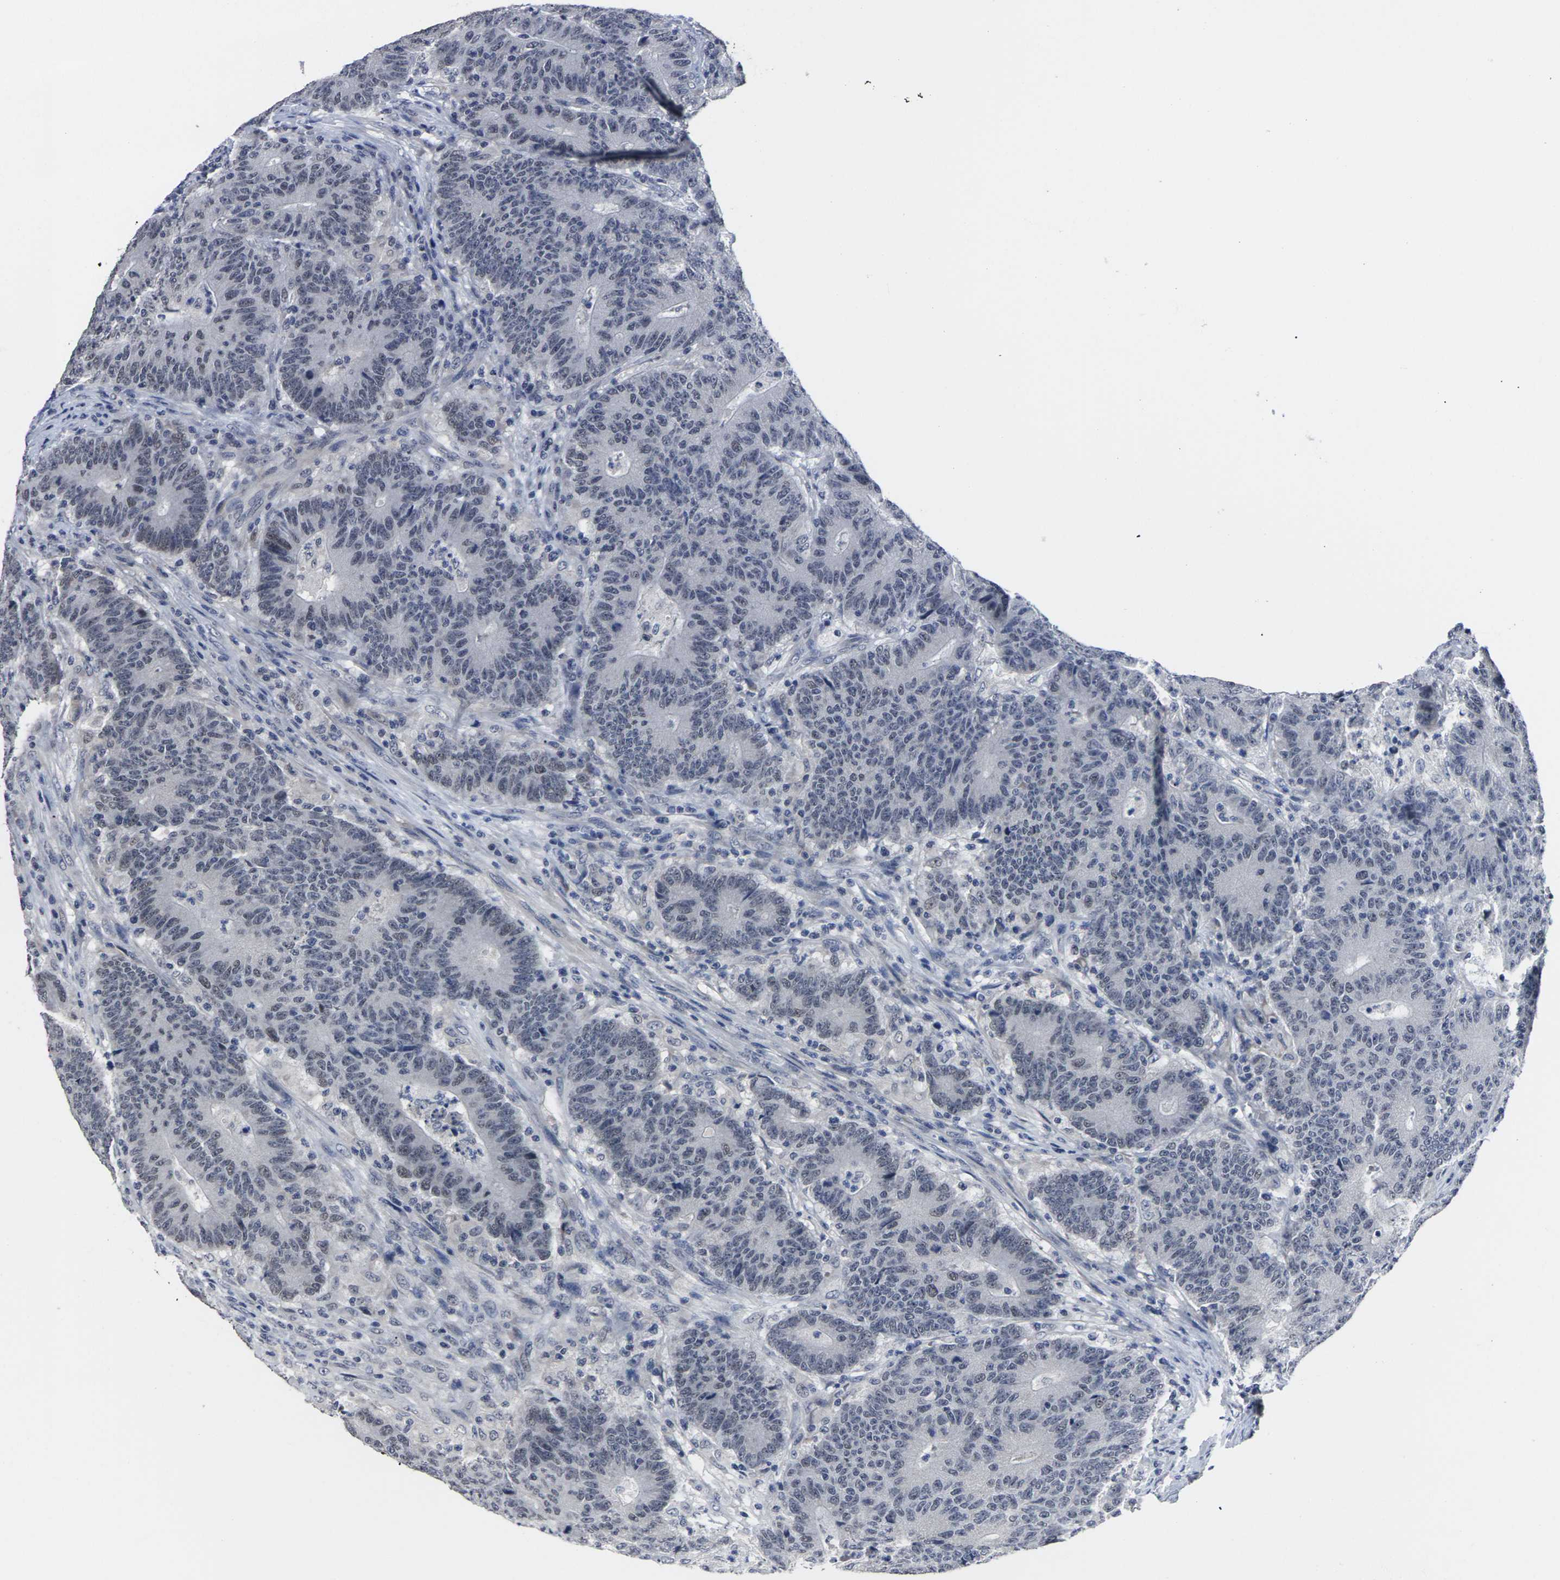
{"staining": {"intensity": "negative", "quantity": "none", "location": "none"}, "tissue": "colorectal cancer", "cell_type": "Tumor cells", "image_type": "cancer", "snomed": [{"axis": "morphology", "description": "Normal tissue, NOS"}, {"axis": "morphology", "description": "Adenocarcinoma, NOS"}, {"axis": "topography", "description": "Colon"}], "caption": "Histopathology image shows no significant protein staining in tumor cells of adenocarcinoma (colorectal).", "gene": "MSANTD4", "patient": {"sex": "female", "age": 75}}